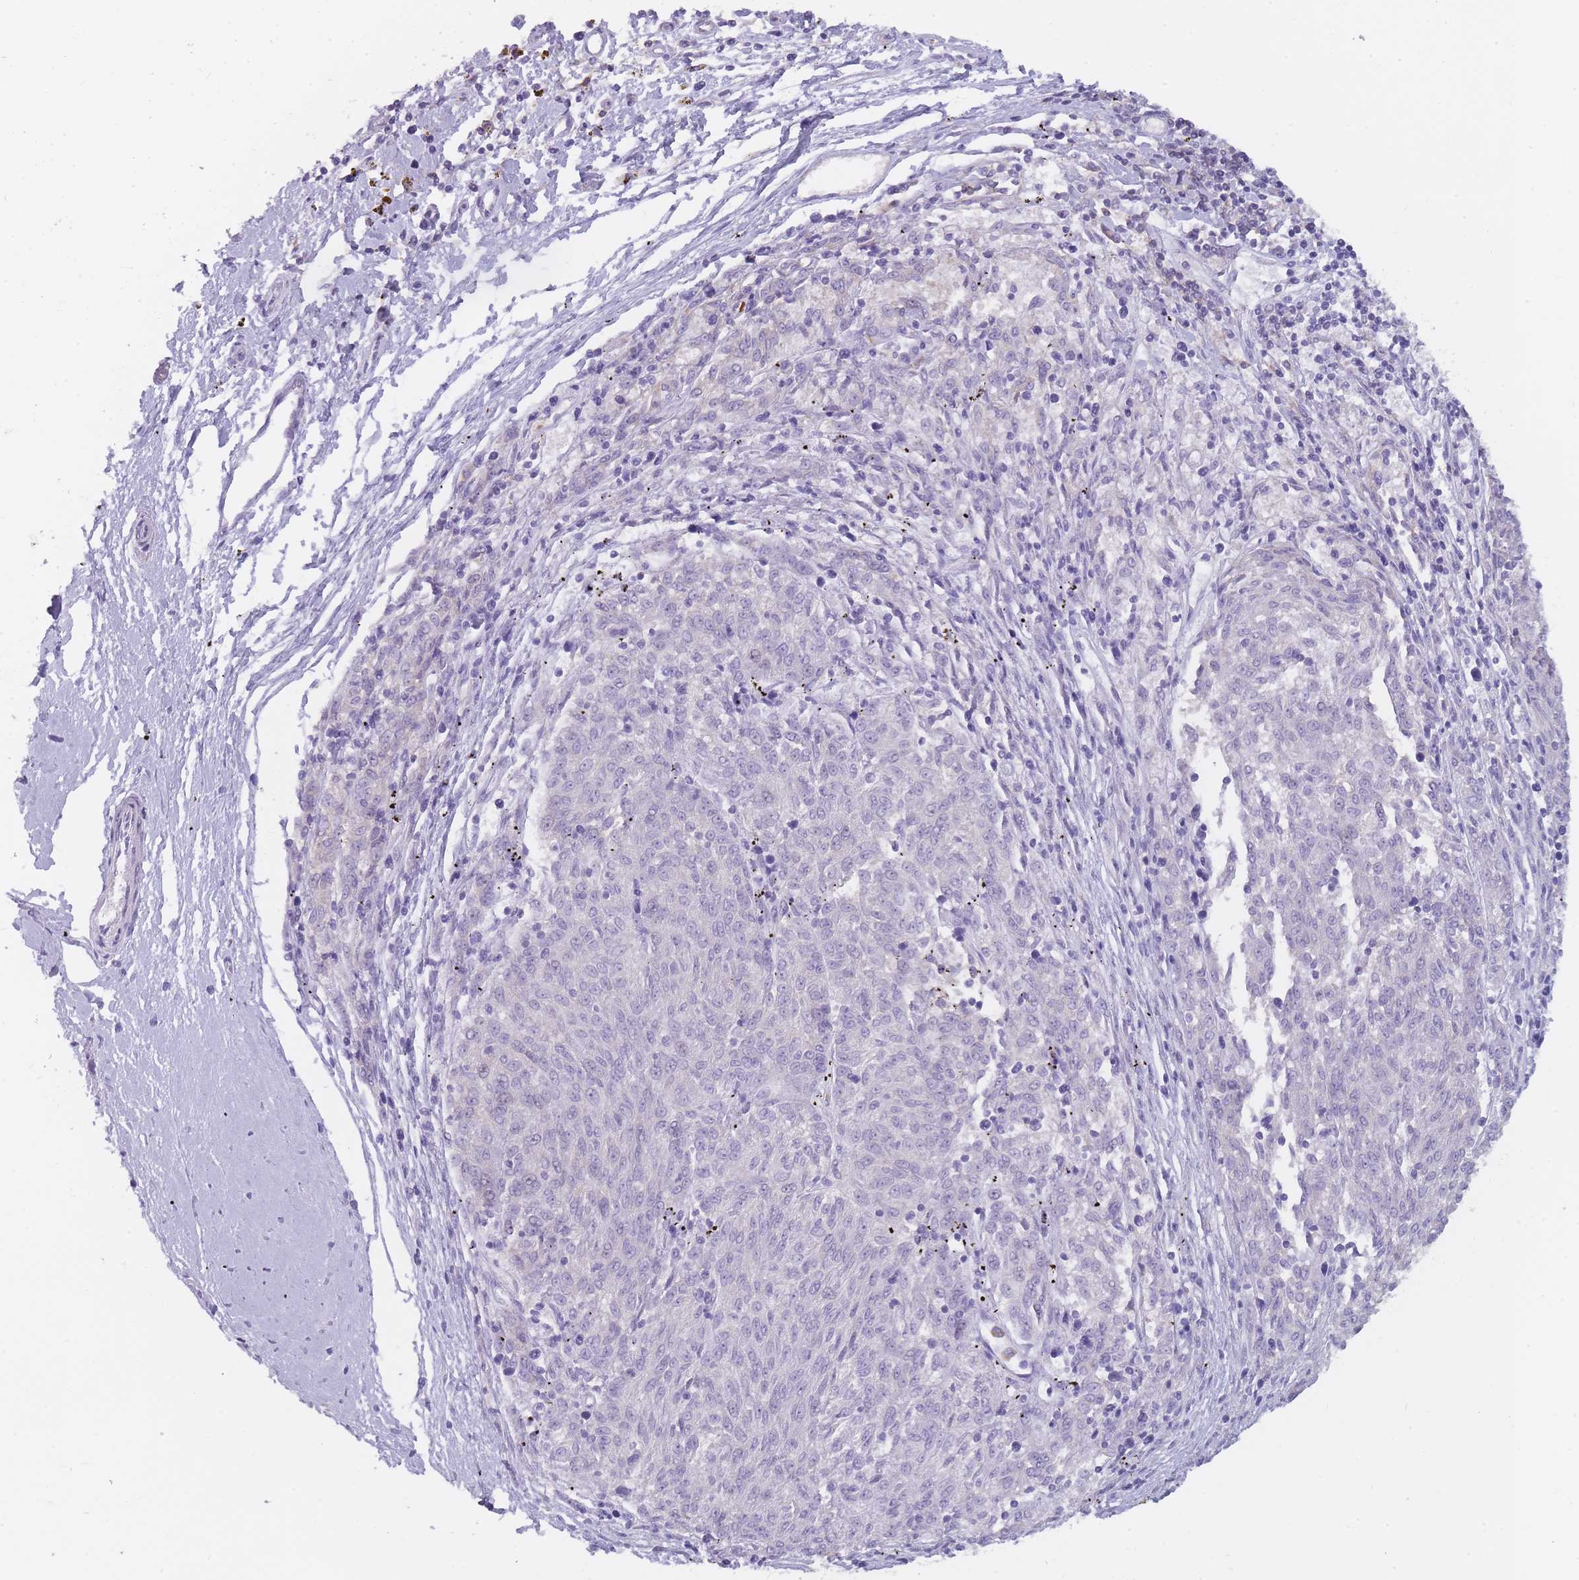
{"staining": {"intensity": "negative", "quantity": "none", "location": "none"}, "tissue": "melanoma", "cell_type": "Tumor cells", "image_type": "cancer", "snomed": [{"axis": "morphology", "description": "Malignant melanoma, NOS"}, {"axis": "topography", "description": "Skin"}], "caption": "The immunohistochemistry (IHC) micrograph has no significant expression in tumor cells of melanoma tissue.", "gene": "CR1L", "patient": {"sex": "female", "age": 72}}